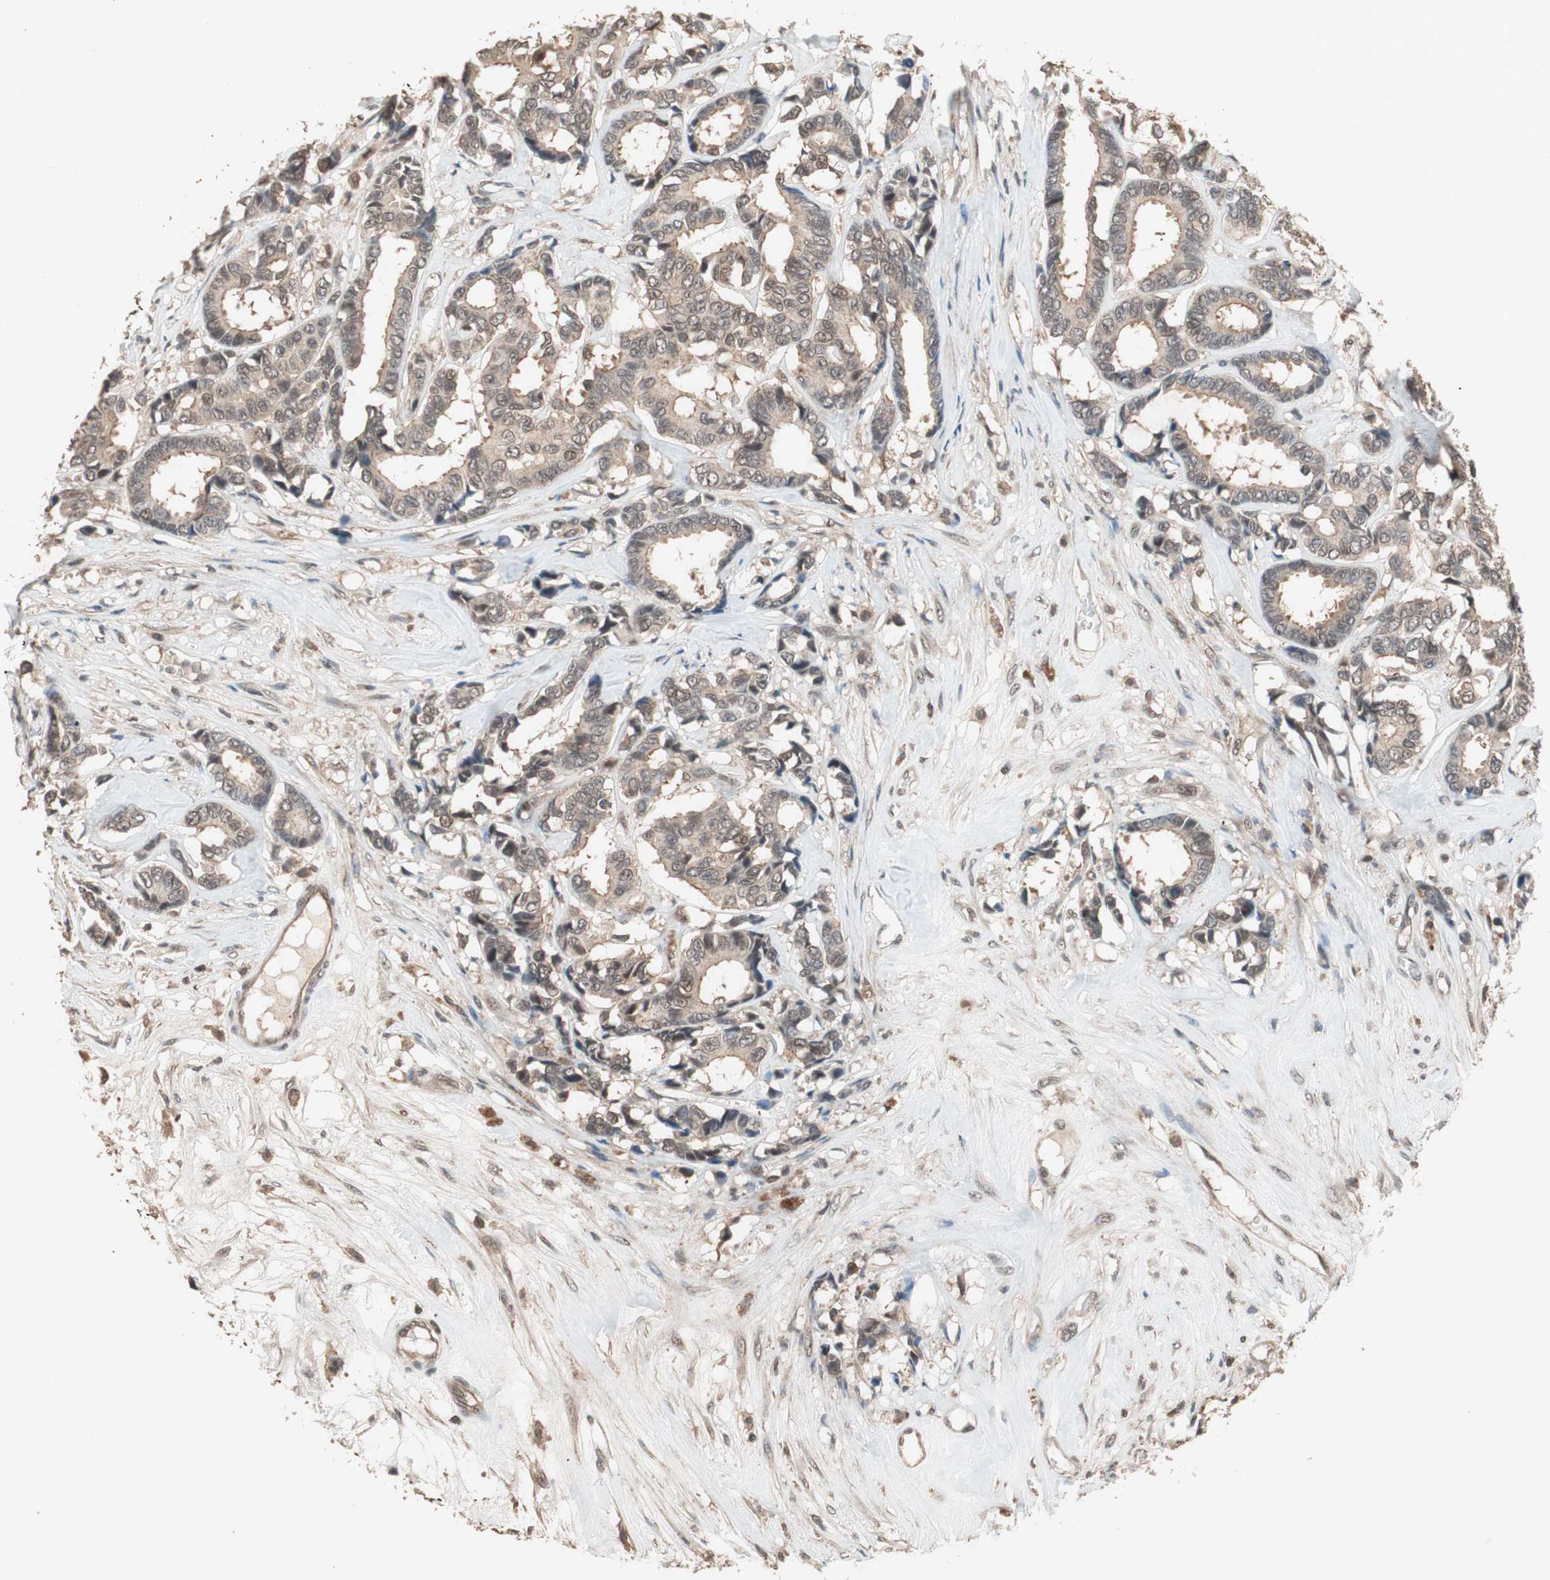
{"staining": {"intensity": "moderate", "quantity": ">75%", "location": "cytoplasmic/membranous,nuclear"}, "tissue": "breast cancer", "cell_type": "Tumor cells", "image_type": "cancer", "snomed": [{"axis": "morphology", "description": "Duct carcinoma"}, {"axis": "topography", "description": "Breast"}], "caption": "A brown stain shows moderate cytoplasmic/membranous and nuclear positivity of a protein in breast cancer (intraductal carcinoma) tumor cells. (Brightfield microscopy of DAB IHC at high magnification).", "gene": "GART", "patient": {"sex": "female", "age": 87}}